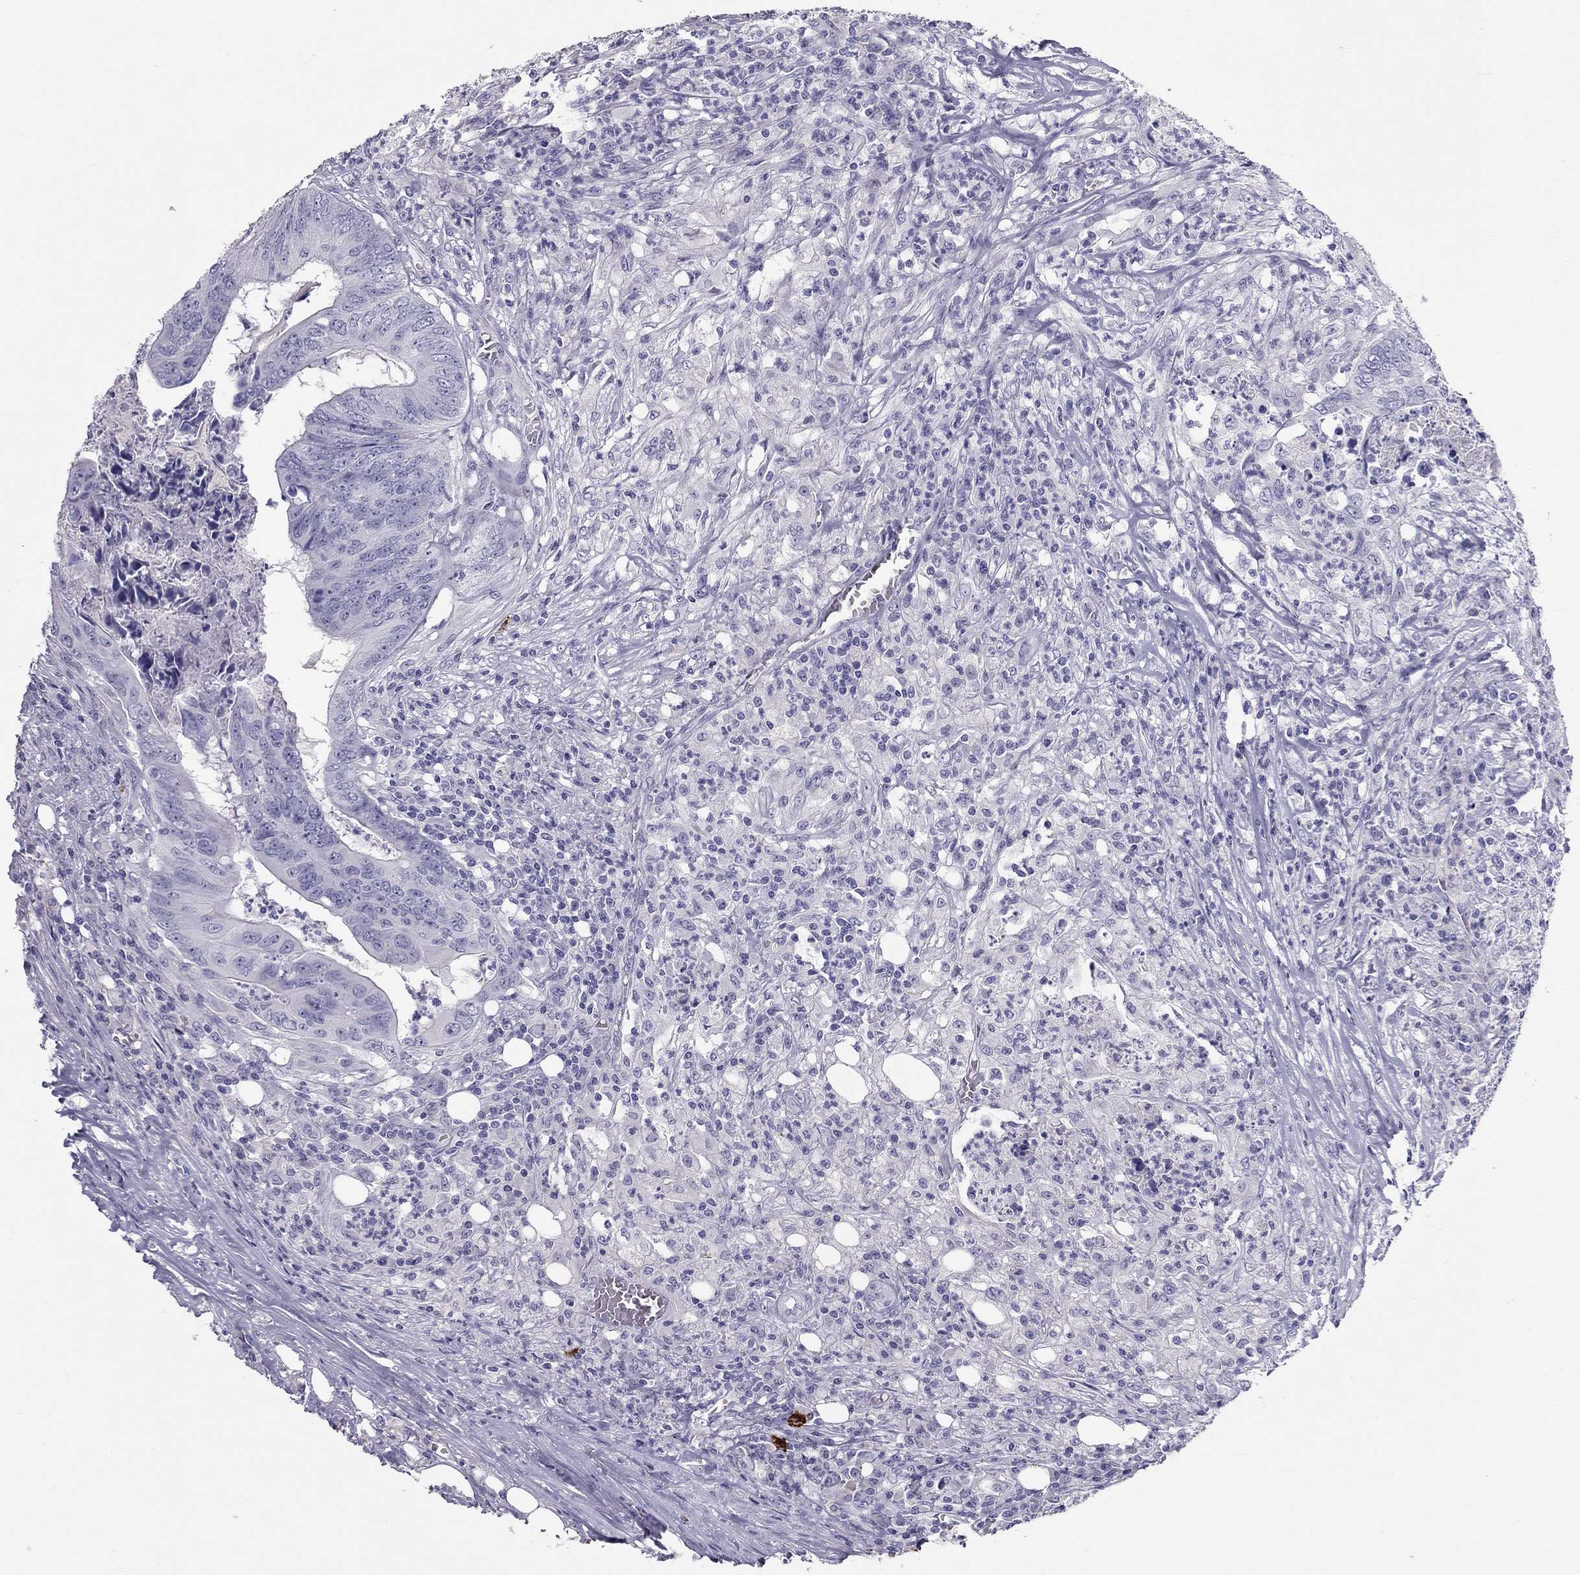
{"staining": {"intensity": "negative", "quantity": "none", "location": "none"}, "tissue": "colorectal cancer", "cell_type": "Tumor cells", "image_type": "cancer", "snomed": [{"axis": "morphology", "description": "Adenocarcinoma, NOS"}, {"axis": "topography", "description": "Colon"}], "caption": "This is an IHC histopathology image of colorectal cancer. There is no staining in tumor cells.", "gene": "IL17REL", "patient": {"sex": "male", "age": 84}}